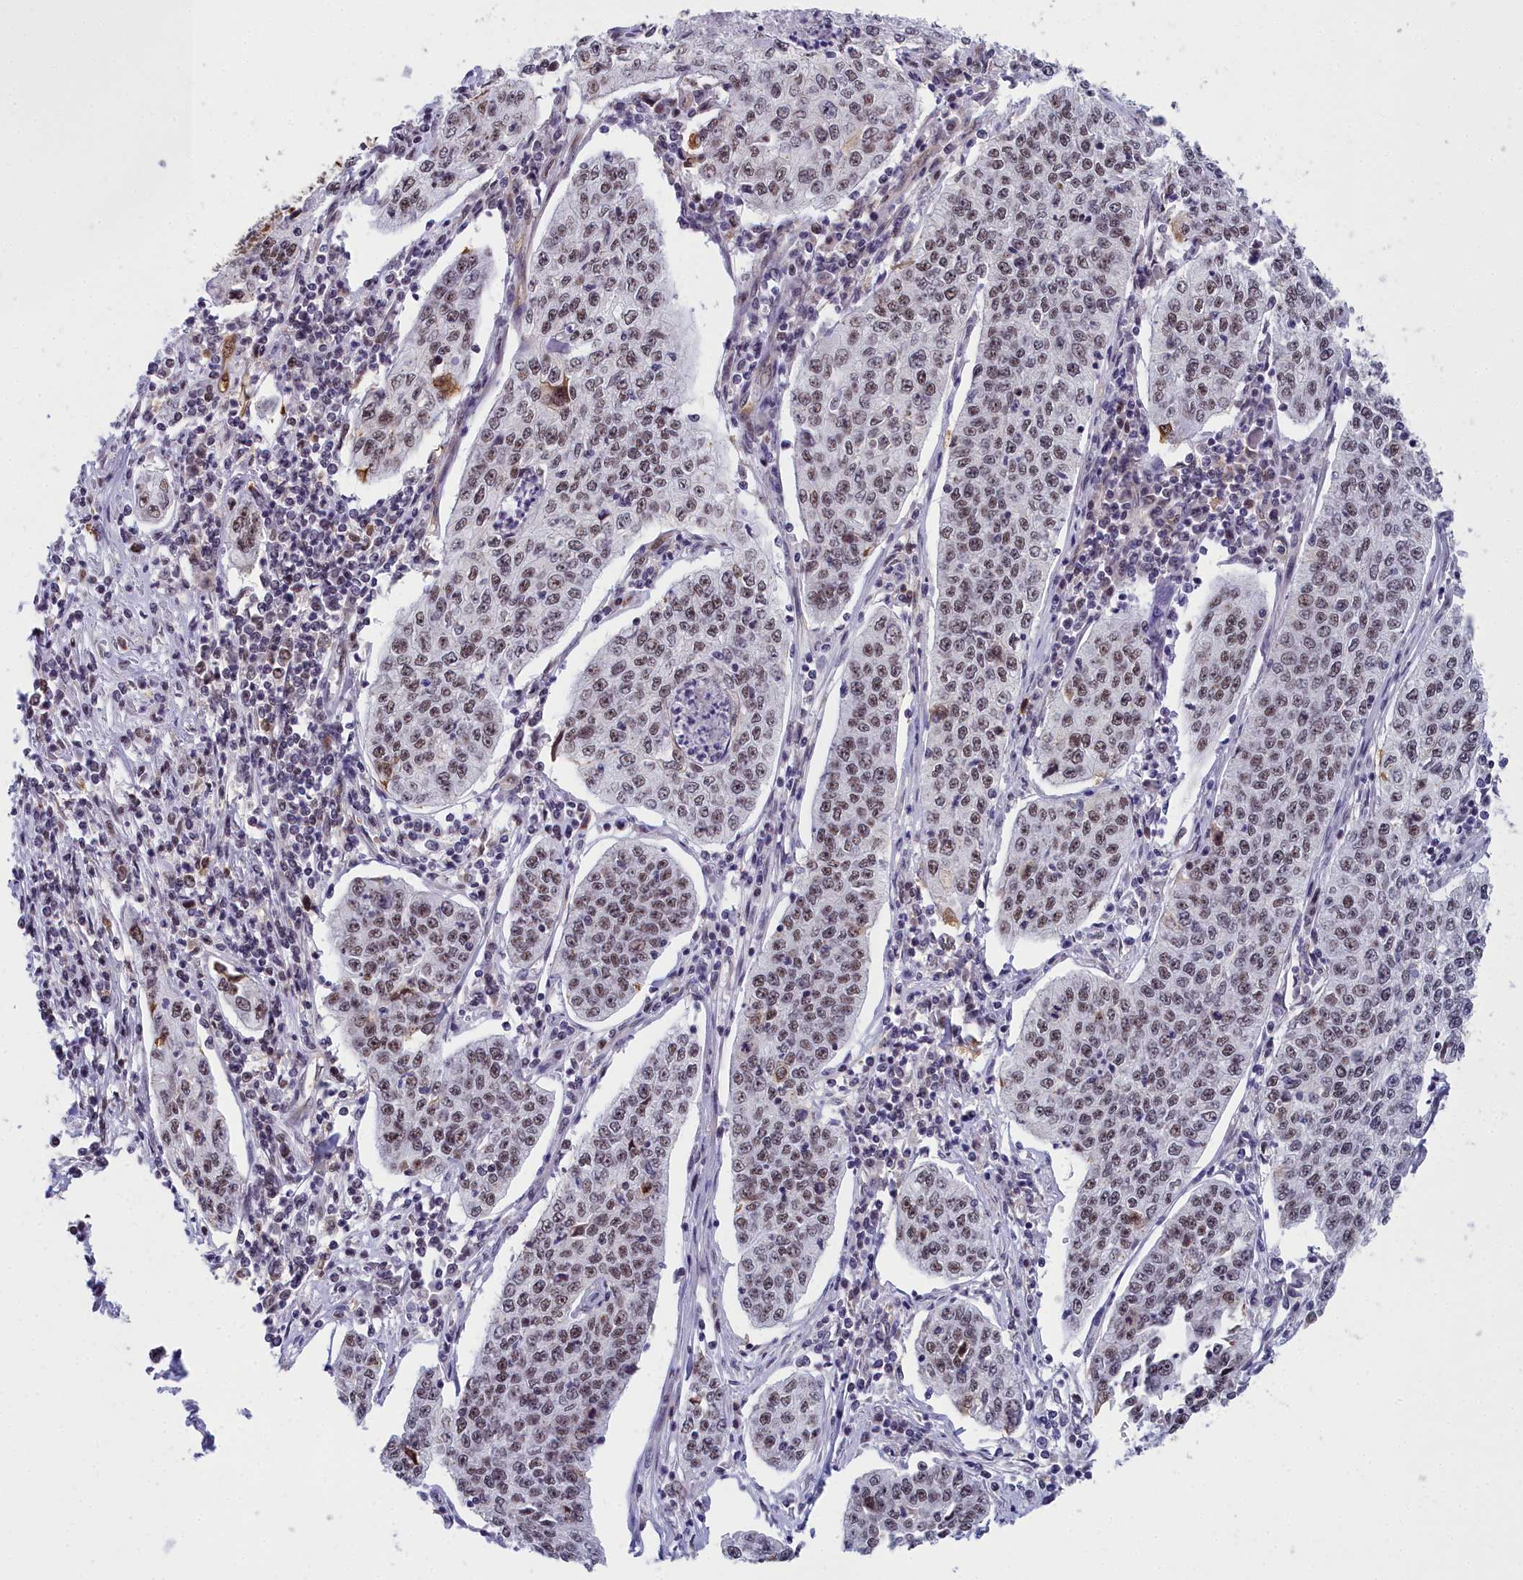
{"staining": {"intensity": "moderate", "quantity": ">75%", "location": "nuclear"}, "tissue": "cervical cancer", "cell_type": "Tumor cells", "image_type": "cancer", "snomed": [{"axis": "morphology", "description": "Squamous cell carcinoma, NOS"}, {"axis": "topography", "description": "Cervix"}], "caption": "Moderate nuclear protein staining is identified in approximately >75% of tumor cells in squamous cell carcinoma (cervical). (DAB (3,3'-diaminobenzidine) IHC with brightfield microscopy, high magnification).", "gene": "CCDC97", "patient": {"sex": "female", "age": 35}}